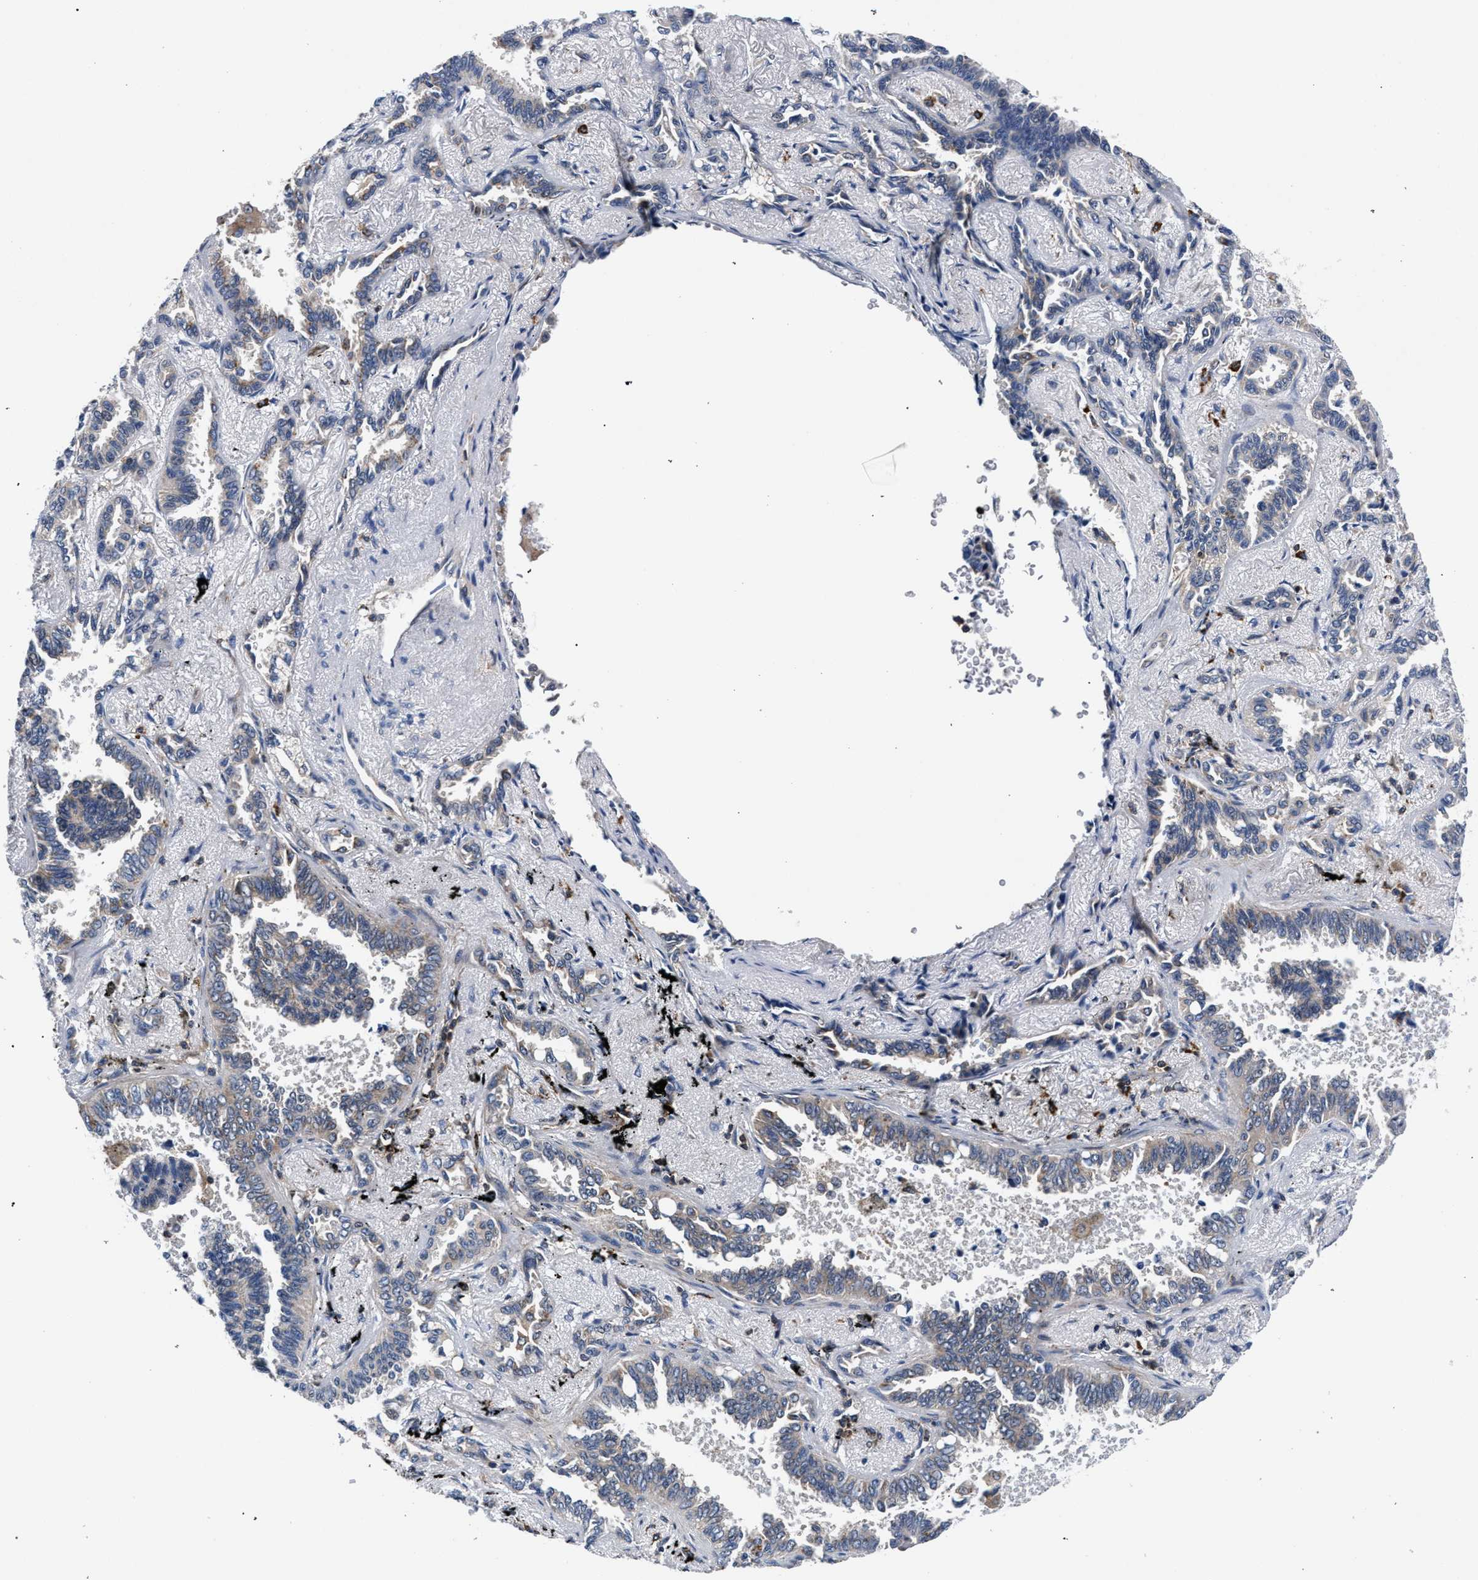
{"staining": {"intensity": "negative", "quantity": "none", "location": "none"}, "tissue": "lung cancer", "cell_type": "Tumor cells", "image_type": "cancer", "snomed": [{"axis": "morphology", "description": "Adenocarcinoma, NOS"}, {"axis": "topography", "description": "Lung"}], "caption": "IHC micrograph of neoplastic tissue: lung adenocarcinoma stained with DAB (3,3'-diaminobenzidine) demonstrates no significant protein expression in tumor cells.", "gene": "LASP1", "patient": {"sex": "male", "age": 59}}